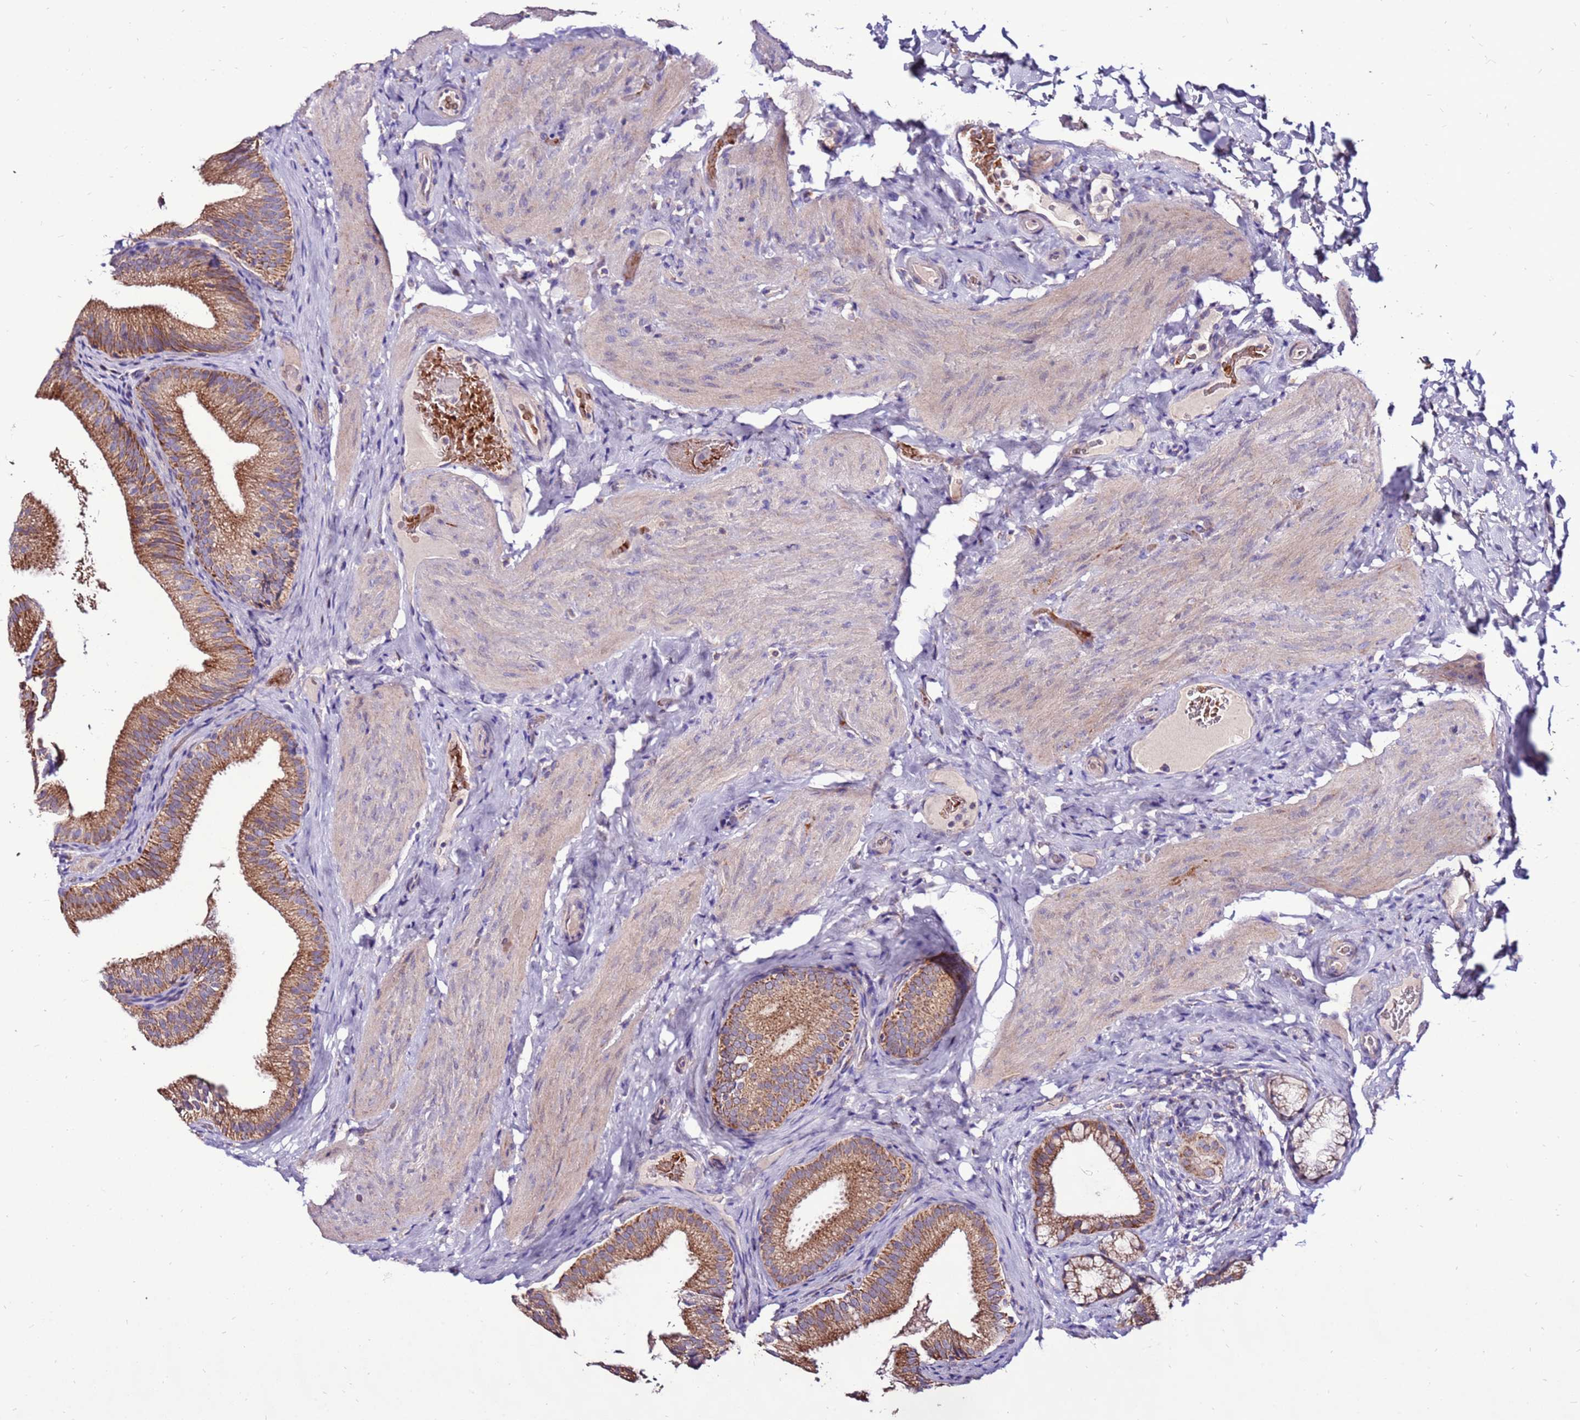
{"staining": {"intensity": "moderate", "quantity": ">75%", "location": "cytoplasmic/membranous"}, "tissue": "gallbladder", "cell_type": "Glandular cells", "image_type": "normal", "snomed": [{"axis": "morphology", "description": "Normal tissue, NOS"}, {"axis": "topography", "description": "Gallbladder"}], "caption": "Brown immunohistochemical staining in unremarkable gallbladder reveals moderate cytoplasmic/membranous expression in approximately >75% of glandular cells.", "gene": "SPSB3", "patient": {"sex": "female", "age": 30}}